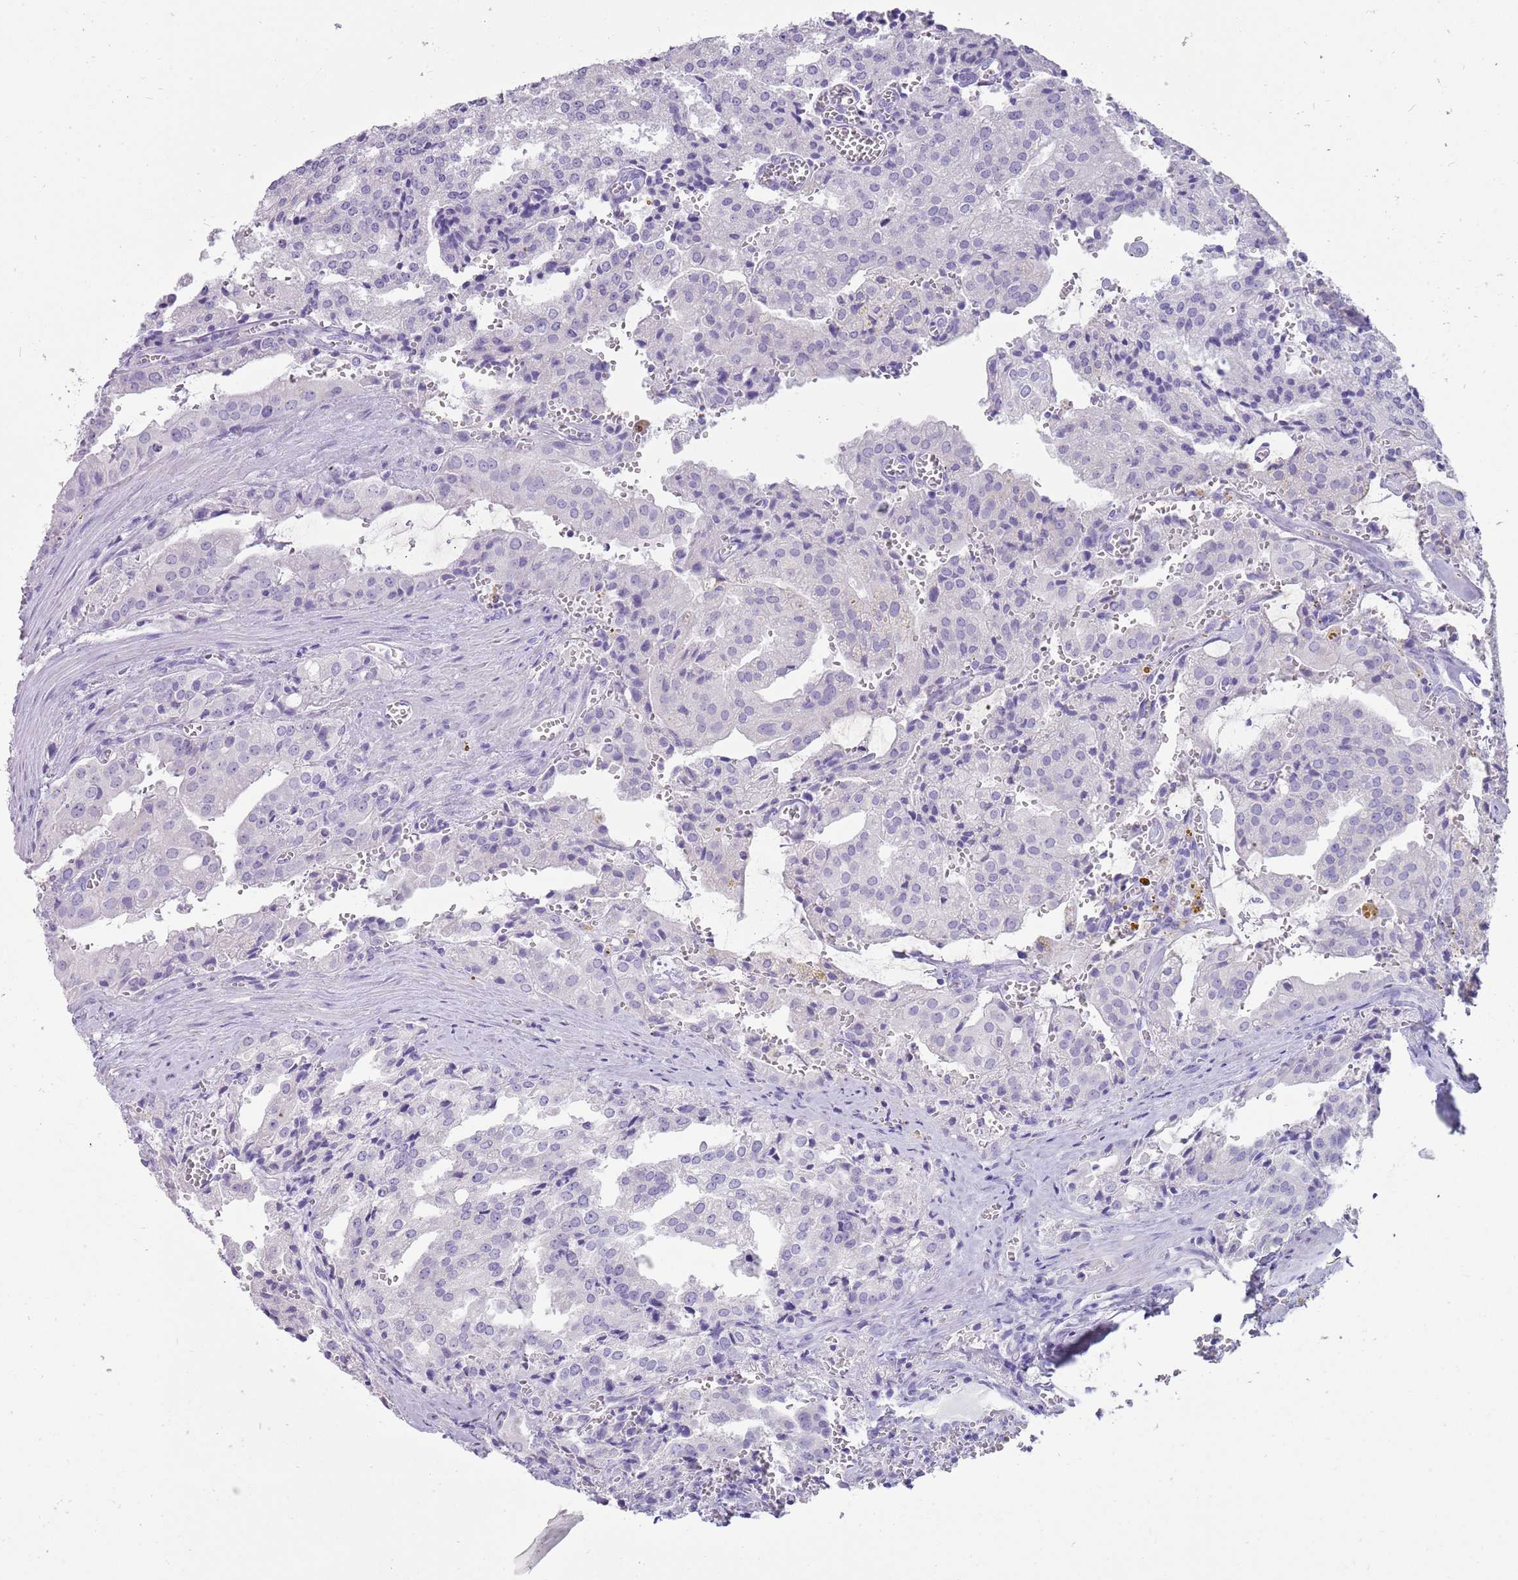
{"staining": {"intensity": "negative", "quantity": "none", "location": "none"}, "tissue": "prostate cancer", "cell_type": "Tumor cells", "image_type": "cancer", "snomed": [{"axis": "morphology", "description": "Adenocarcinoma, High grade"}, {"axis": "topography", "description": "Prostate"}], "caption": "Immunohistochemistry micrograph of human prostate cancer stained for a protein (brown), which shows no expression in tumor cells.", "gene": "NBPF3", "patient": {"sex": "male", "age": 68}}